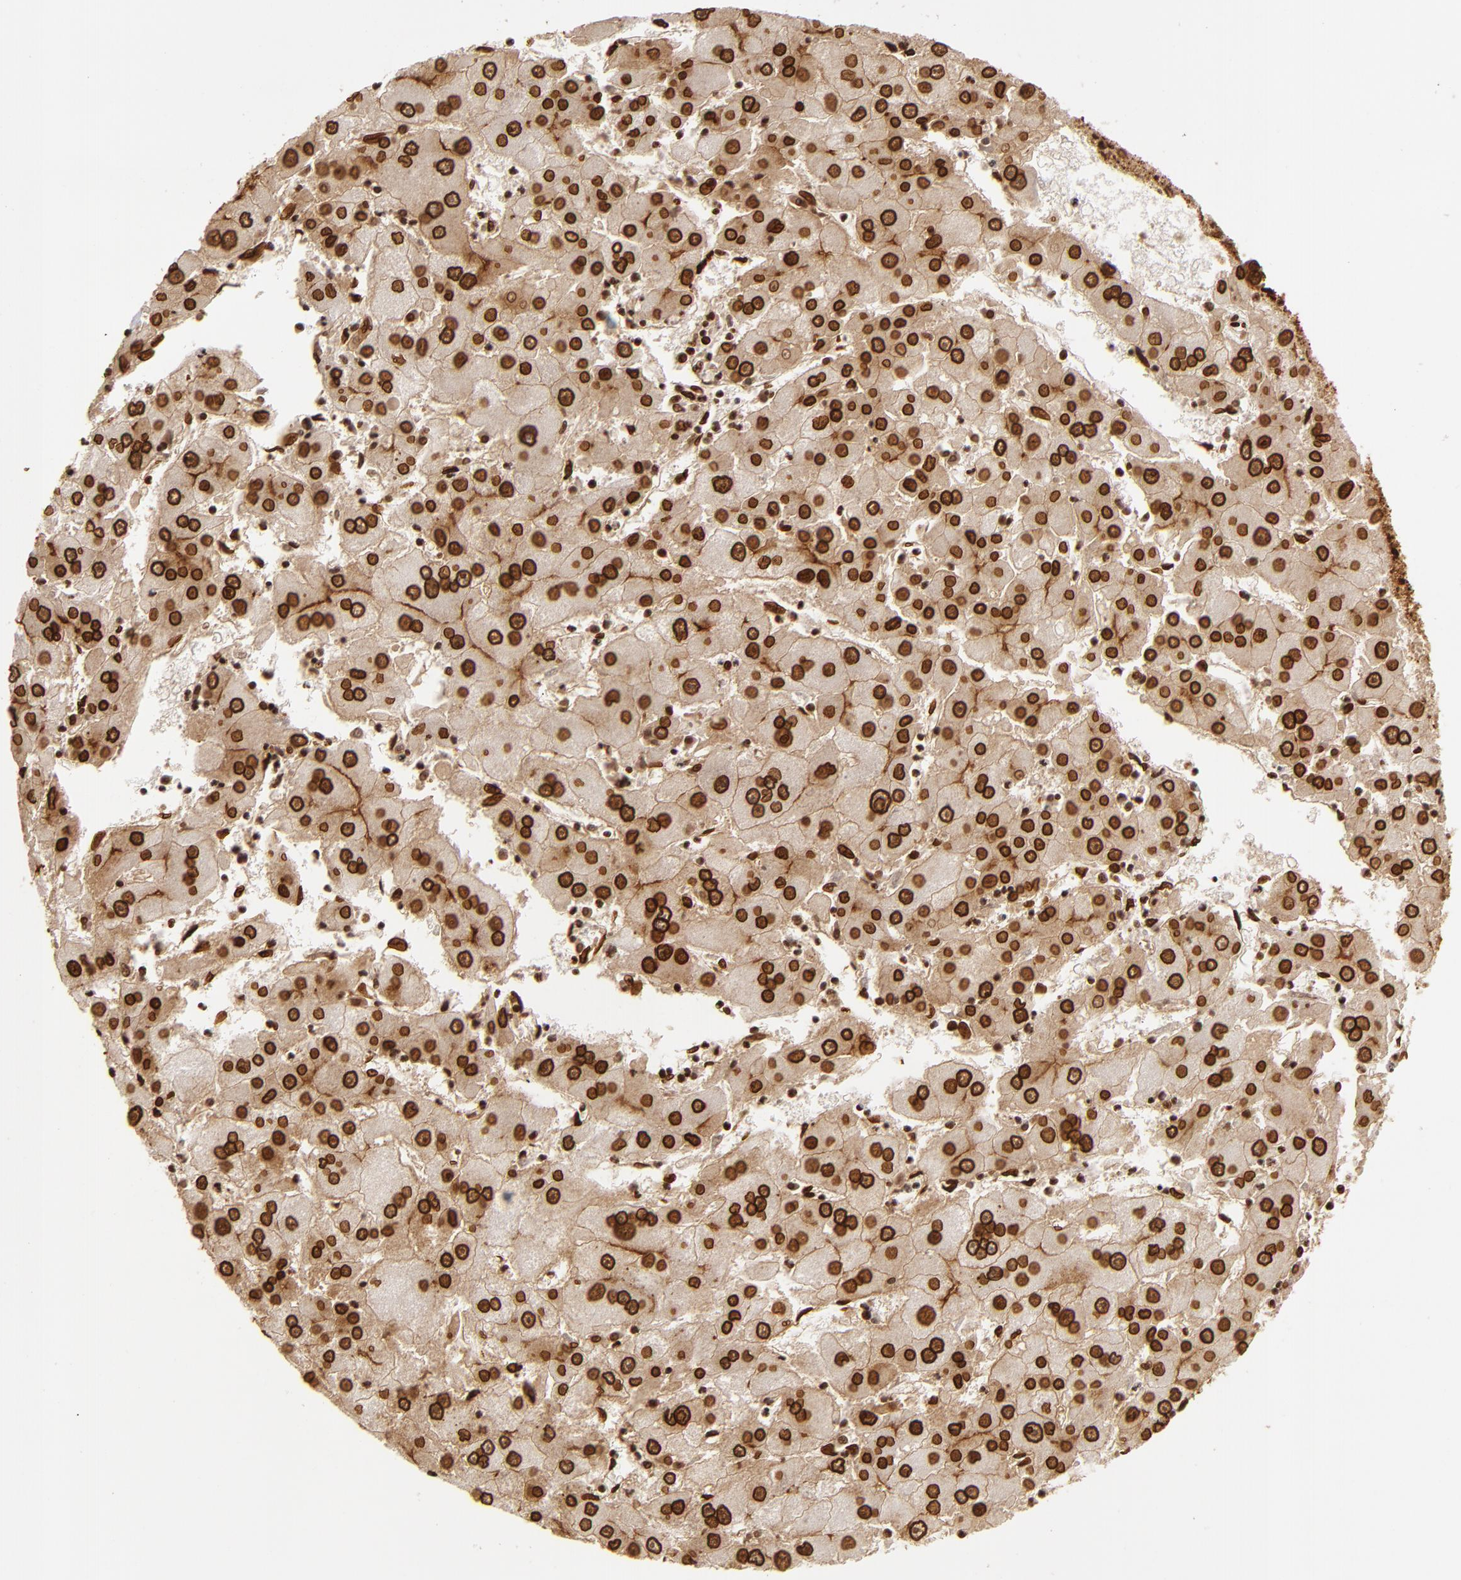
{"staining": {"intensity": "strong", "quantity": ">75%", "location": "nuclear"}, "tissue": "liver cancer", "cell_type": "Tumor cells", "image_type": "cancer", "snomed": [{"axis": "morphology", "description": "Carcinoma, Hepatocellular, NOS"}, {"axis": "topography", "description": "Liver"}], "caption": "There is high levels of strong nuclear positivity in tumor cells of liver cancer (hepatocellular carcinoma), as demonstrated by immunohistochemical staining (brown color).", "gene": "CUL3", "patient": {"sex": "male", "age": 72}}